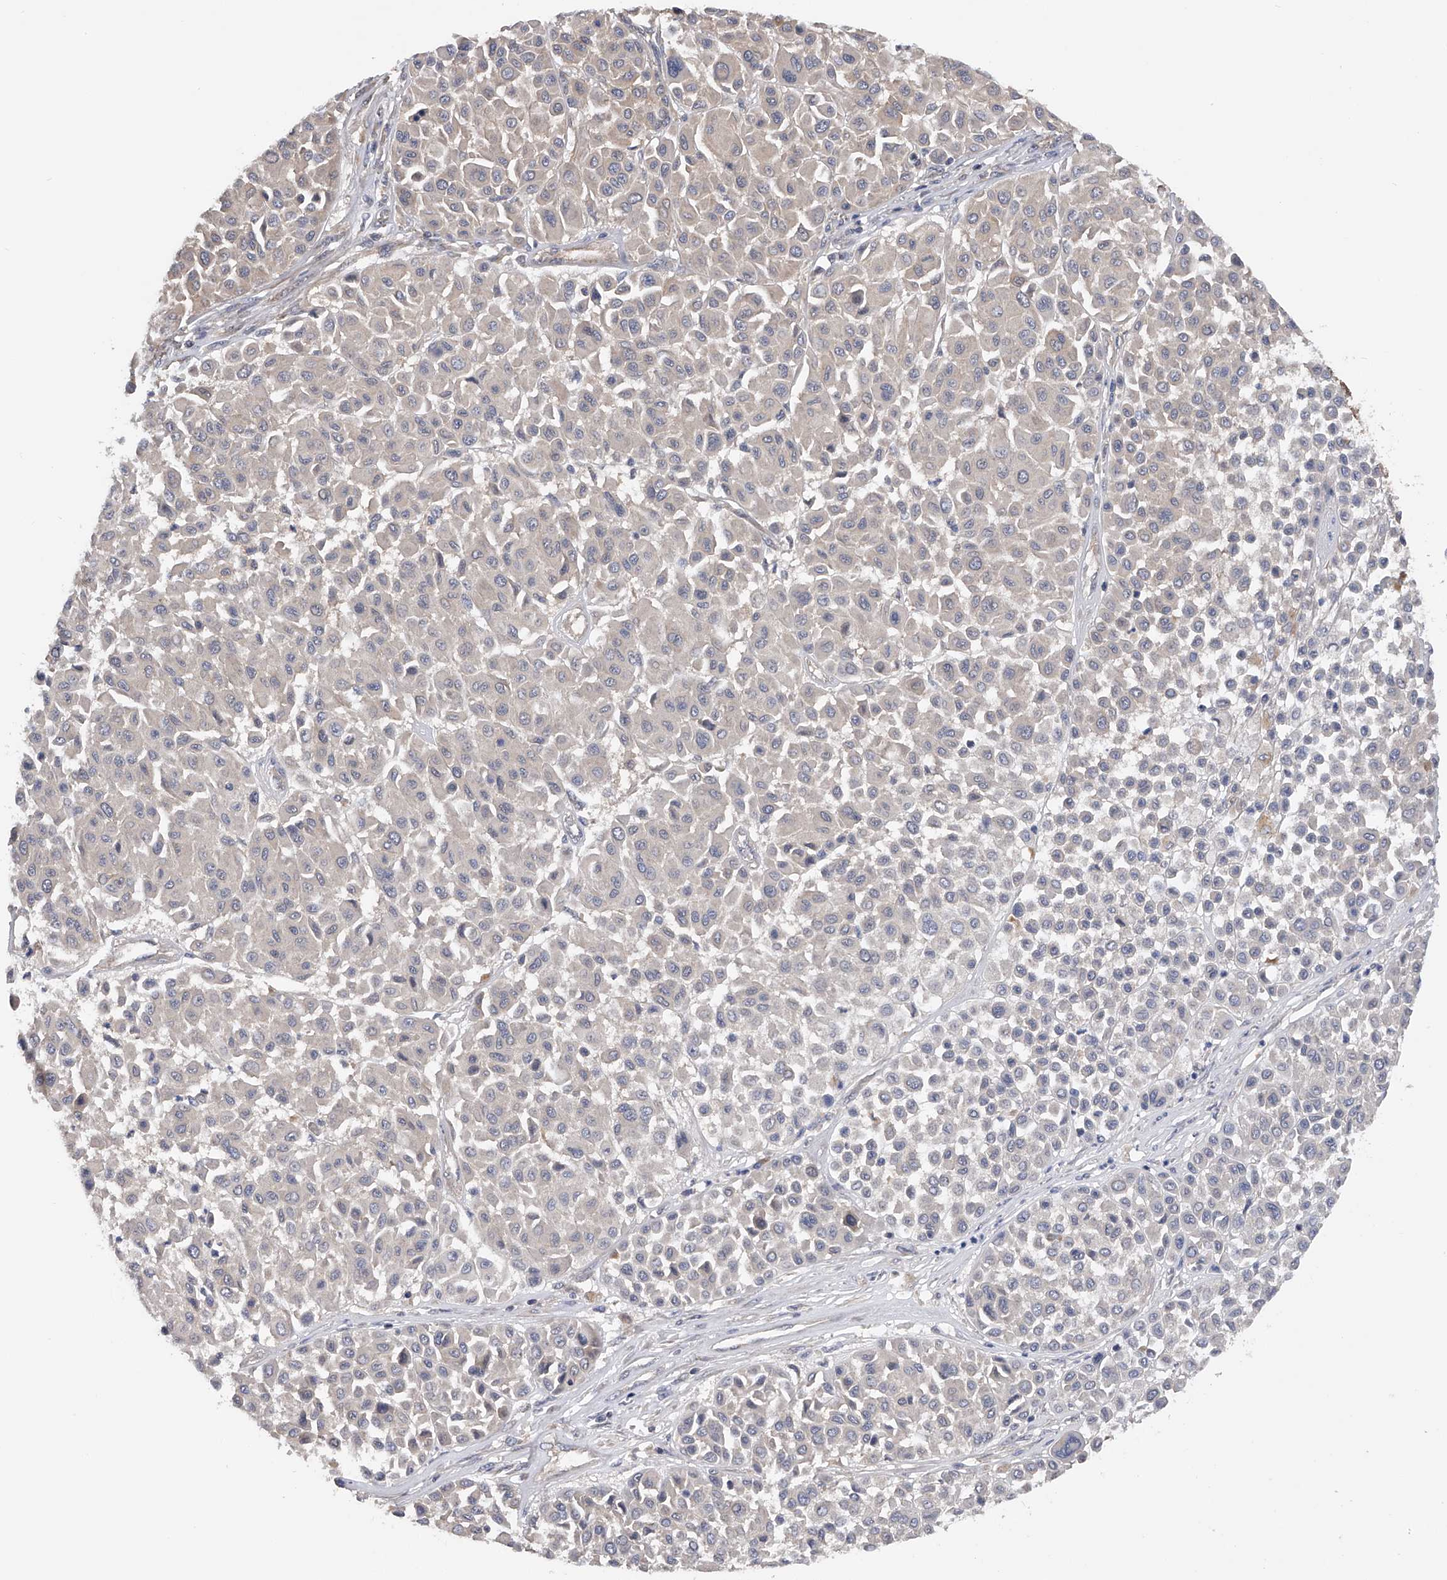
{"staining": {"intensity": "negative", "quantity": "none", "location": "none"}, "tissue": "melanoma", "cell_type": "Tumor cells", "image_type": "cancer", "snomed": [{"axis": "morphology", "description": "Malignant melanoma, Metastatic site"}, {"axis": "topography", "description": "Soft tissue"}], "caption": "A histopathology image of human melanoma is negative for staining in tumor cells. (DAB (3,3'-diaminobenzidine) immunohistochemistry (IHC) with hematoxylin counter stain).", "gene": "CFAP298", "patient": {"sex": "male", "age": 41}}